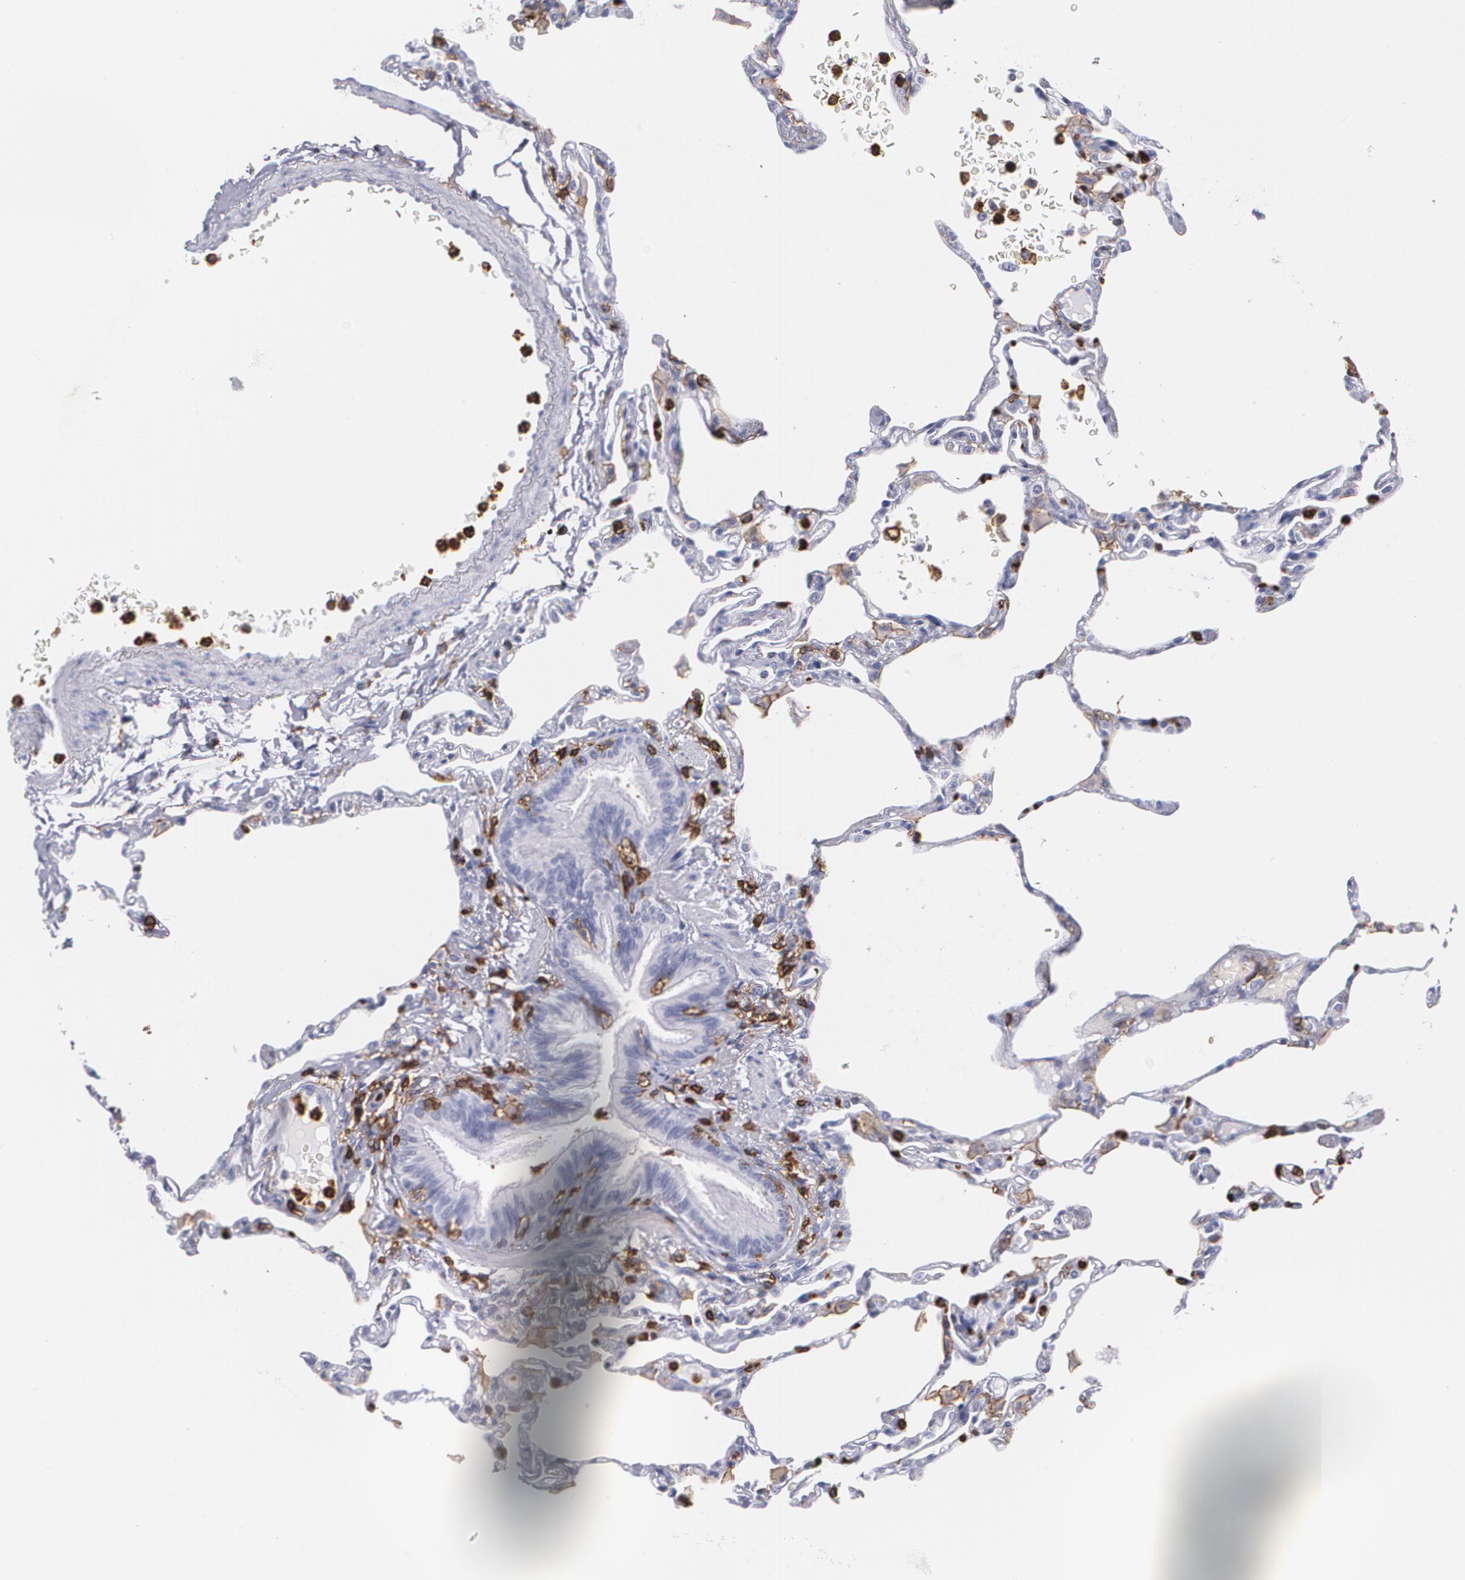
{"staining": {"intensity": "negative", "quantity": "none", "location": "none"}, "tissue": "lung", "cell_type": "Alveolar cells", "image_type": "normal", "snomed": [{"axis": "morphology", "description": "Normal tissue, NOS"}, {"axis": "topography", "description": "Lung"}], "caption": "Immunohistochemical staining of unremarkable lung demonstrates no significant expression in alveolar cells. (IHC, brightfield microscopy, high magnification).", "gene": "PTPRC", "patient": {"sex": "female", "age": 49}}